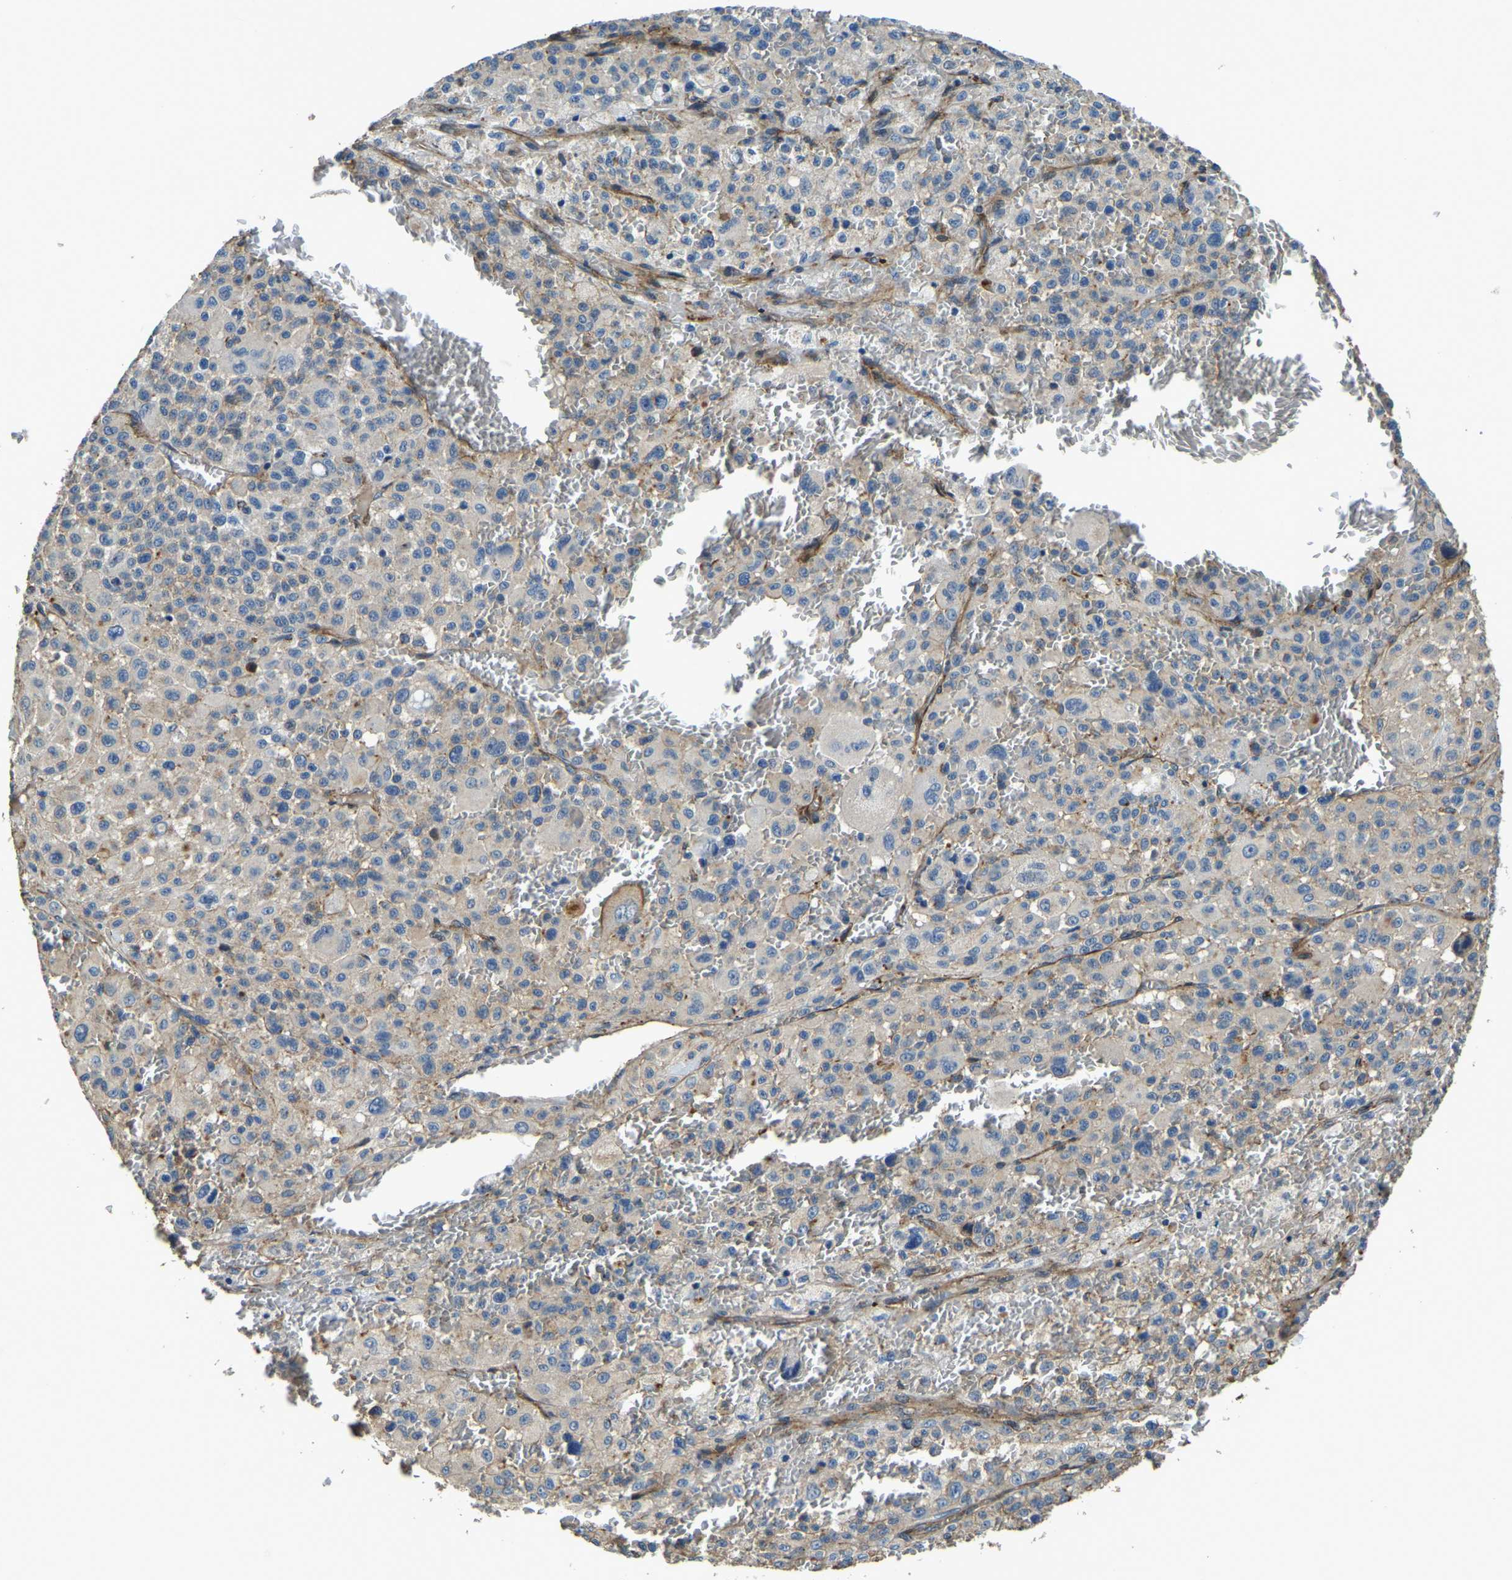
{"staining": {"intensity": "negative", "quantity": "none", "location": "none"}, "tissue": "melanoma", "cell_type": "Tumor cells", "image_type": "cancer", "snomed": [{"axis": "morphology", "description": "Malignant melanoma, Metastatic site"}, {"axis": "topography", "description": "Skin"}], "caption": "Immunohistochemistry (IHC) photomicrograph of melanoma stained for a protein (brown), which reveals no staining in tumor cells.", "gene": "RNF39", "patient": {"sex": "female", "age": 74}}